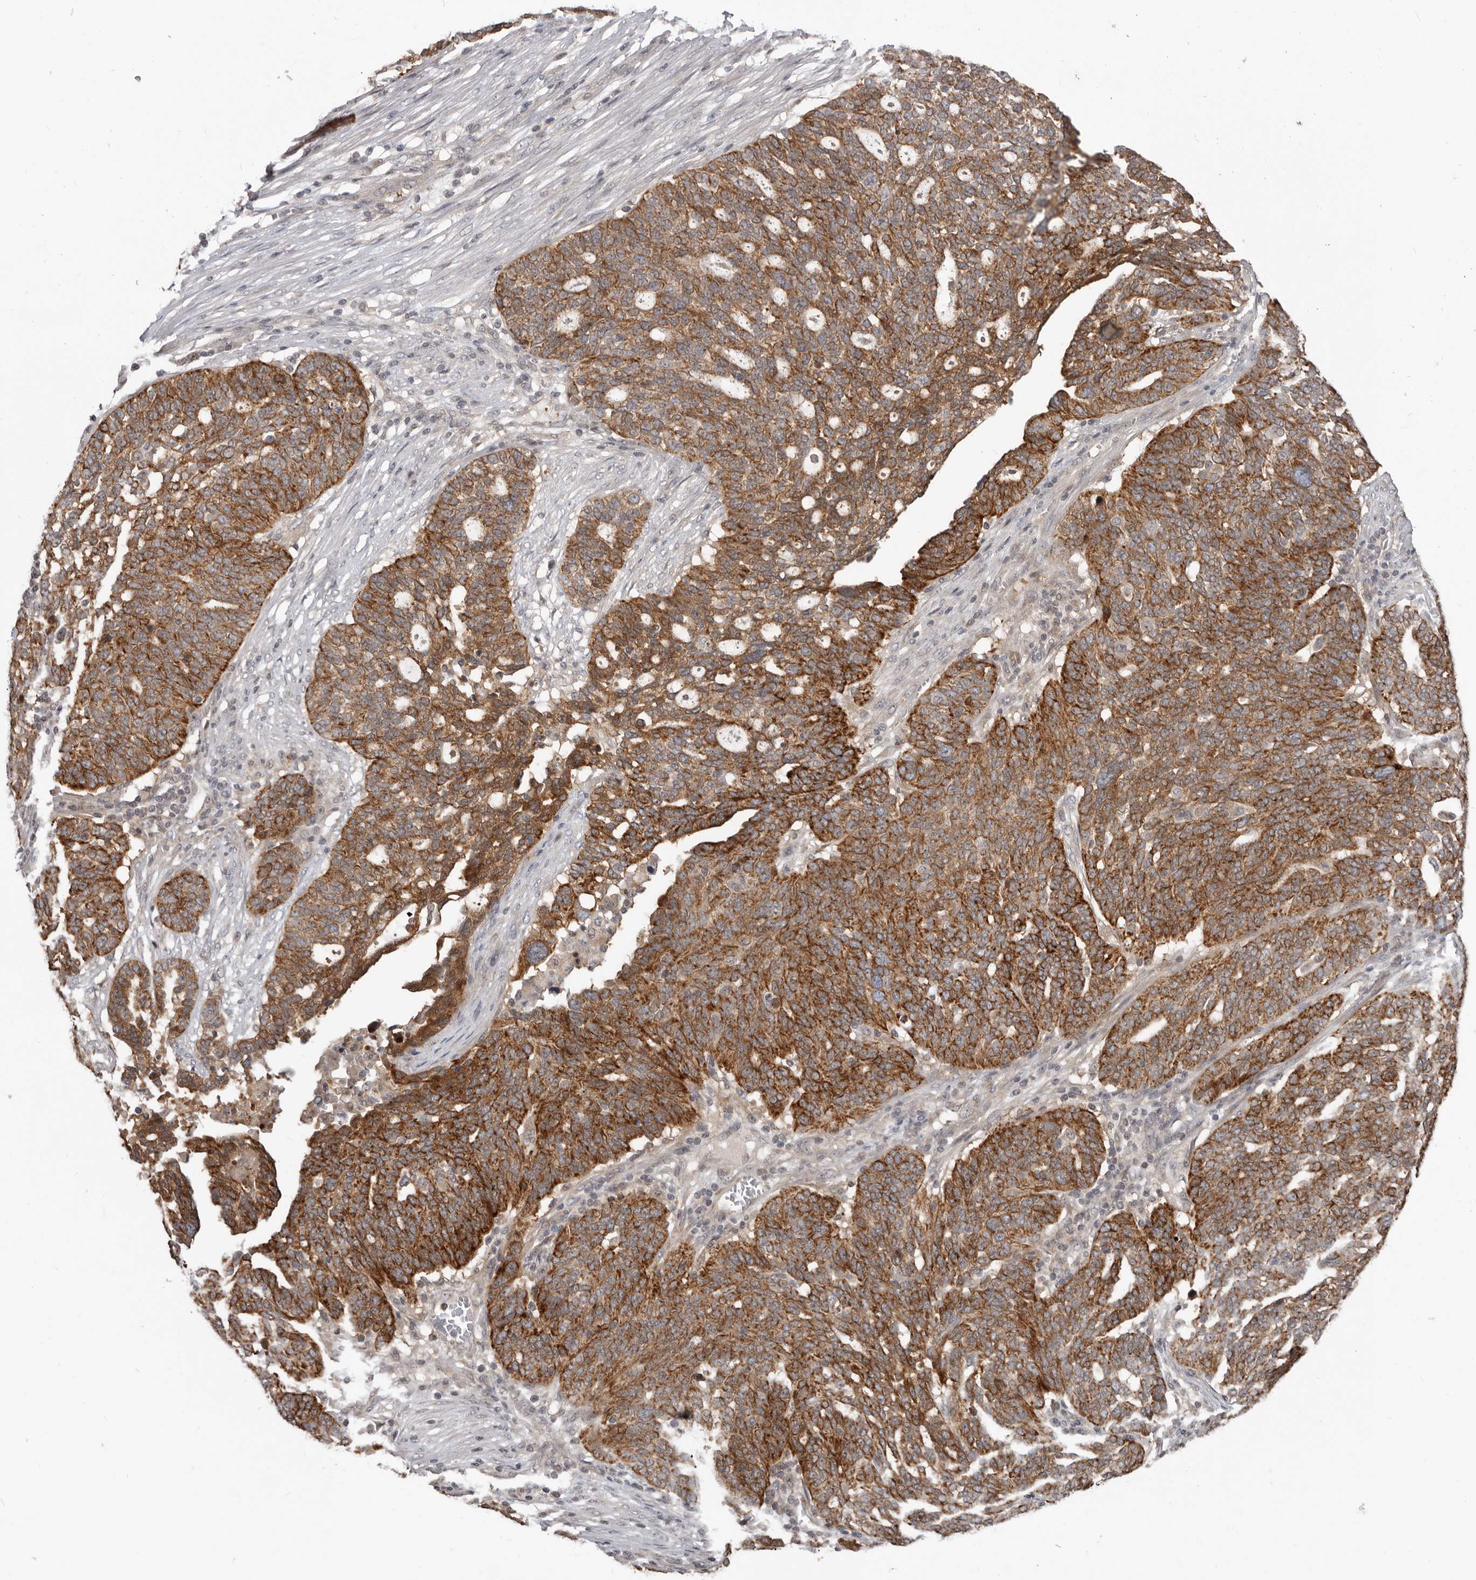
{"staining": {"intensity": "strong", "quantity": ">75%", "location": "cytoplasmic/membranous"}, "tissue": "ovarian cancer", "cell_type": "Tumor cells", "image_type": "cancer", "snomed": [{"axis": "morphology", "description": "Cystadenocarcinoma, serous, NOS"}, {"axis": "topography", "description": "Ovary"}], "caption": "The immunohistochemical stain shows strong cytoplasmic/membranous positivity in tumor cells of serous cystadenocarcinoma (ovarian) tissue.", "gene": "BAD", "patient": {"sex": "female", "age": 59}}